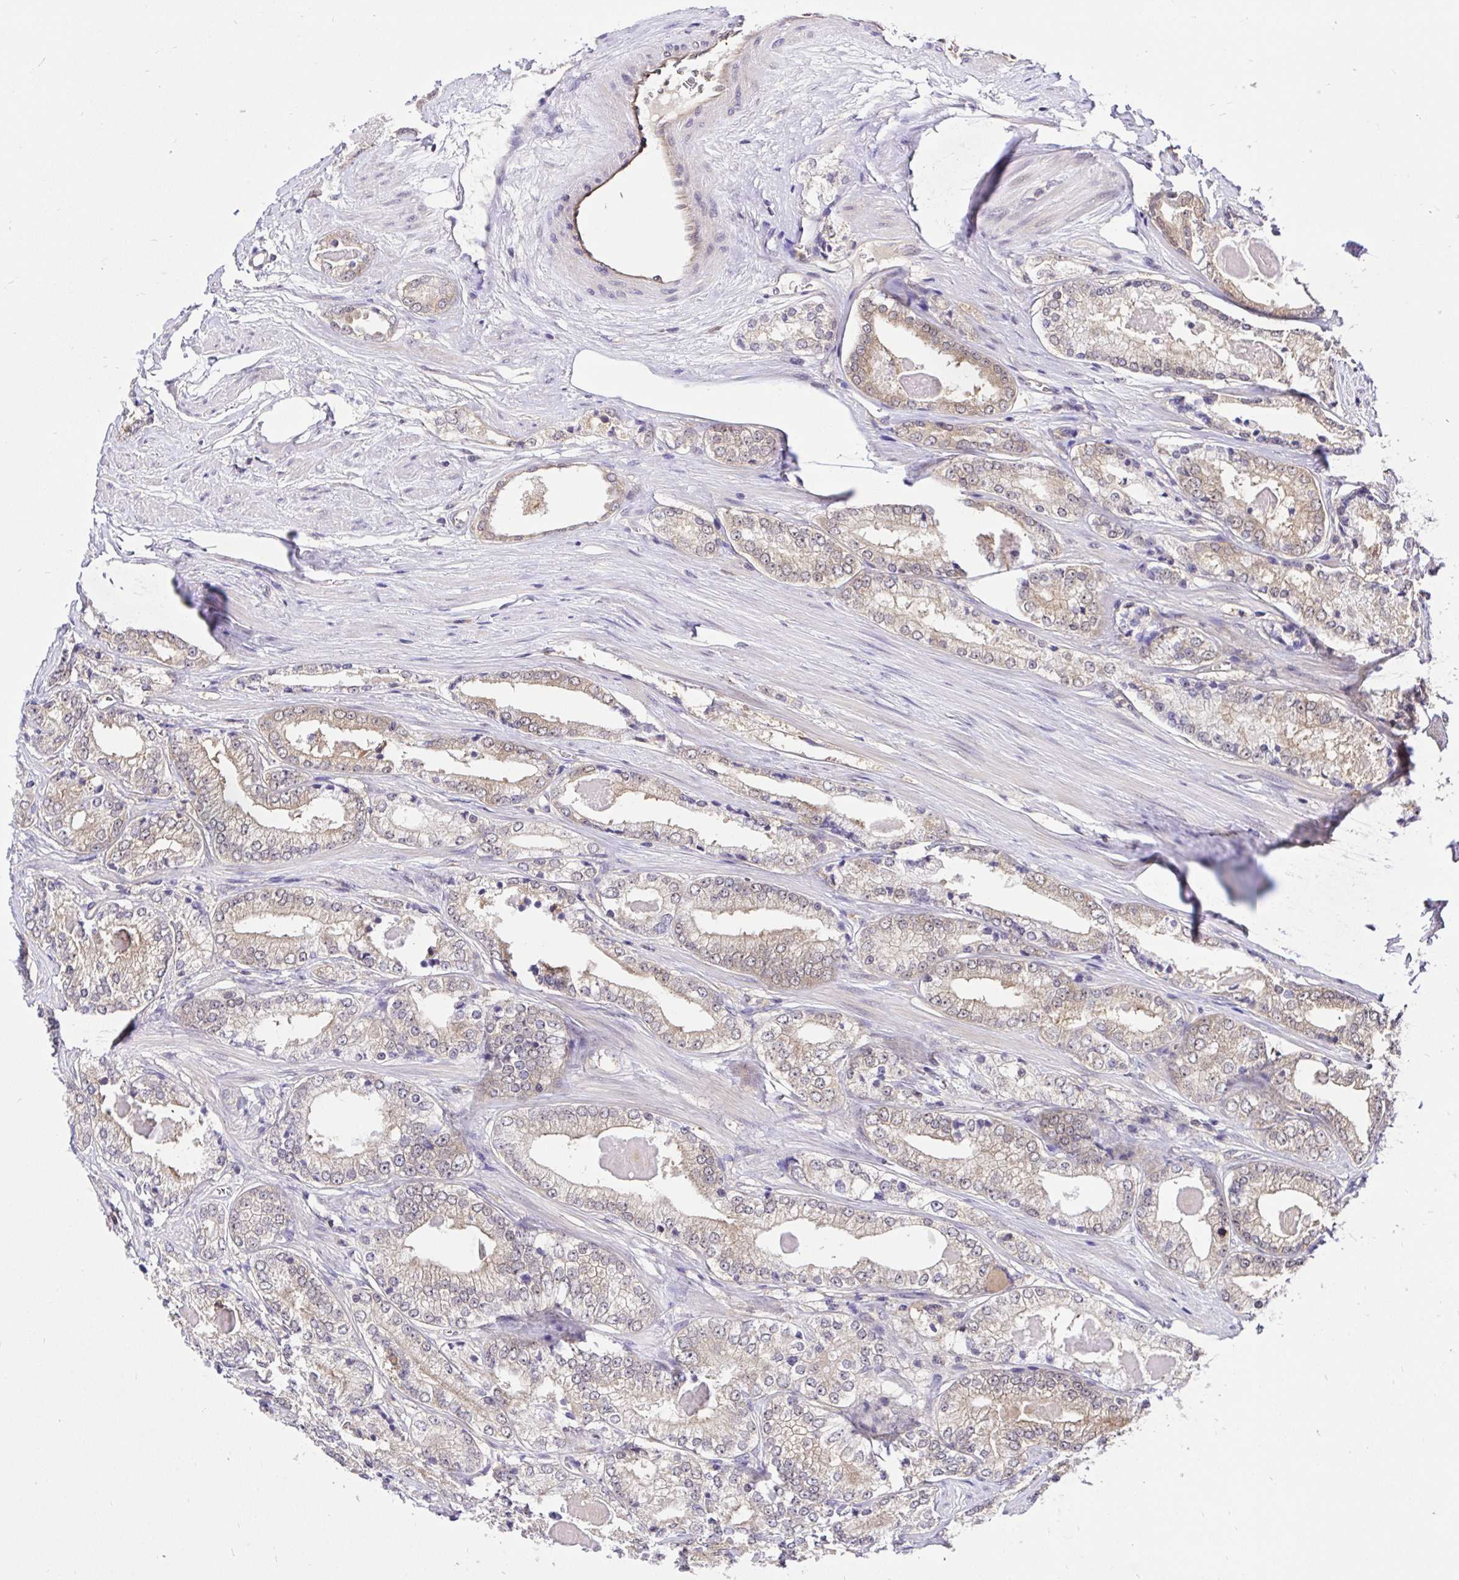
{"staining": {"intensity": "moderate", "quantity": ">75%", "location": "cytoplasmic/membranous"}, "tissue": "prostate cancer", "cell_type": "Tumor cells", "image_type": "cancer", "snomed": [{"axis": "morphology", "description": "Adenocarcinoma, NOS"}, {"axis": "morphology", "description": "Adenocarcinoma, Low grade"}, {"axis": "topography", "description": "Prostate"}], "caption": "An image showing moderate cytoplasmic/membranous expression in approximately >75% of tumor cells in prostate adenocarcinoma, as visualized by brown immunohistochemical staining.", "gene": "UBE2M", "patient": {"sex": "male", "age": 68}}